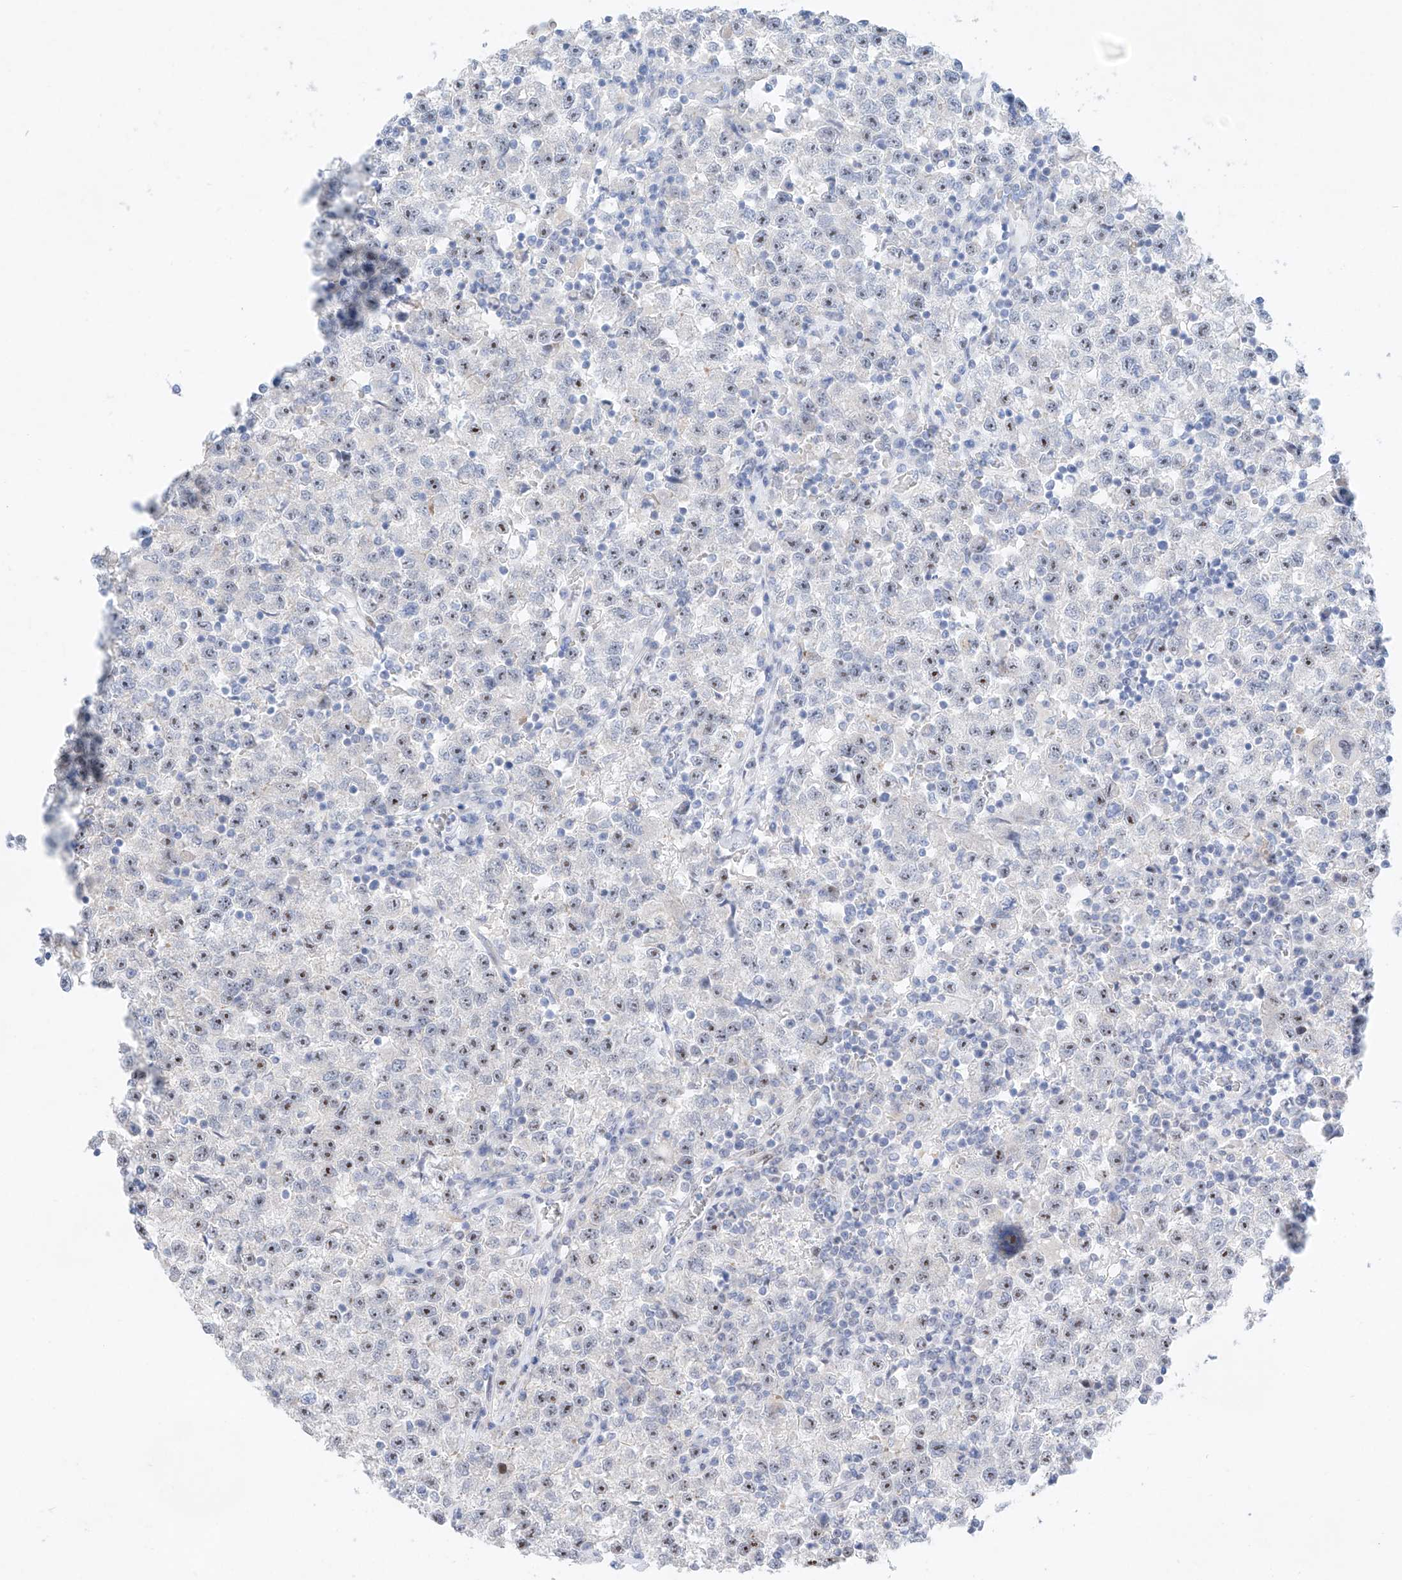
{"staining": {"intensity": "moderate", "quantity": "25%-75%", "location": "nuclear"}, "tissue": "testis cancer", "cell_type": "Tumor cells", "image_type": "cancer", "snomed": [{"axis": "morphology", "description": "Seminoma, NOS"}, {"axis": "topography", "description": "Testis"}], "caption": "IHC staining of testis seminoma, which reveals medium levels of moderate nuclear positivity in about 25%-75% of tumor cells indicating moderate nuclear protein positivity. The staining was performed using DAB (3,3'-diaminobenzidine) (brown) for protein detection and nuclei were counterstained in hematoxylin (blue).", "gene": "NT5C3B", "patient": {"sex": "male", "age": 22}}